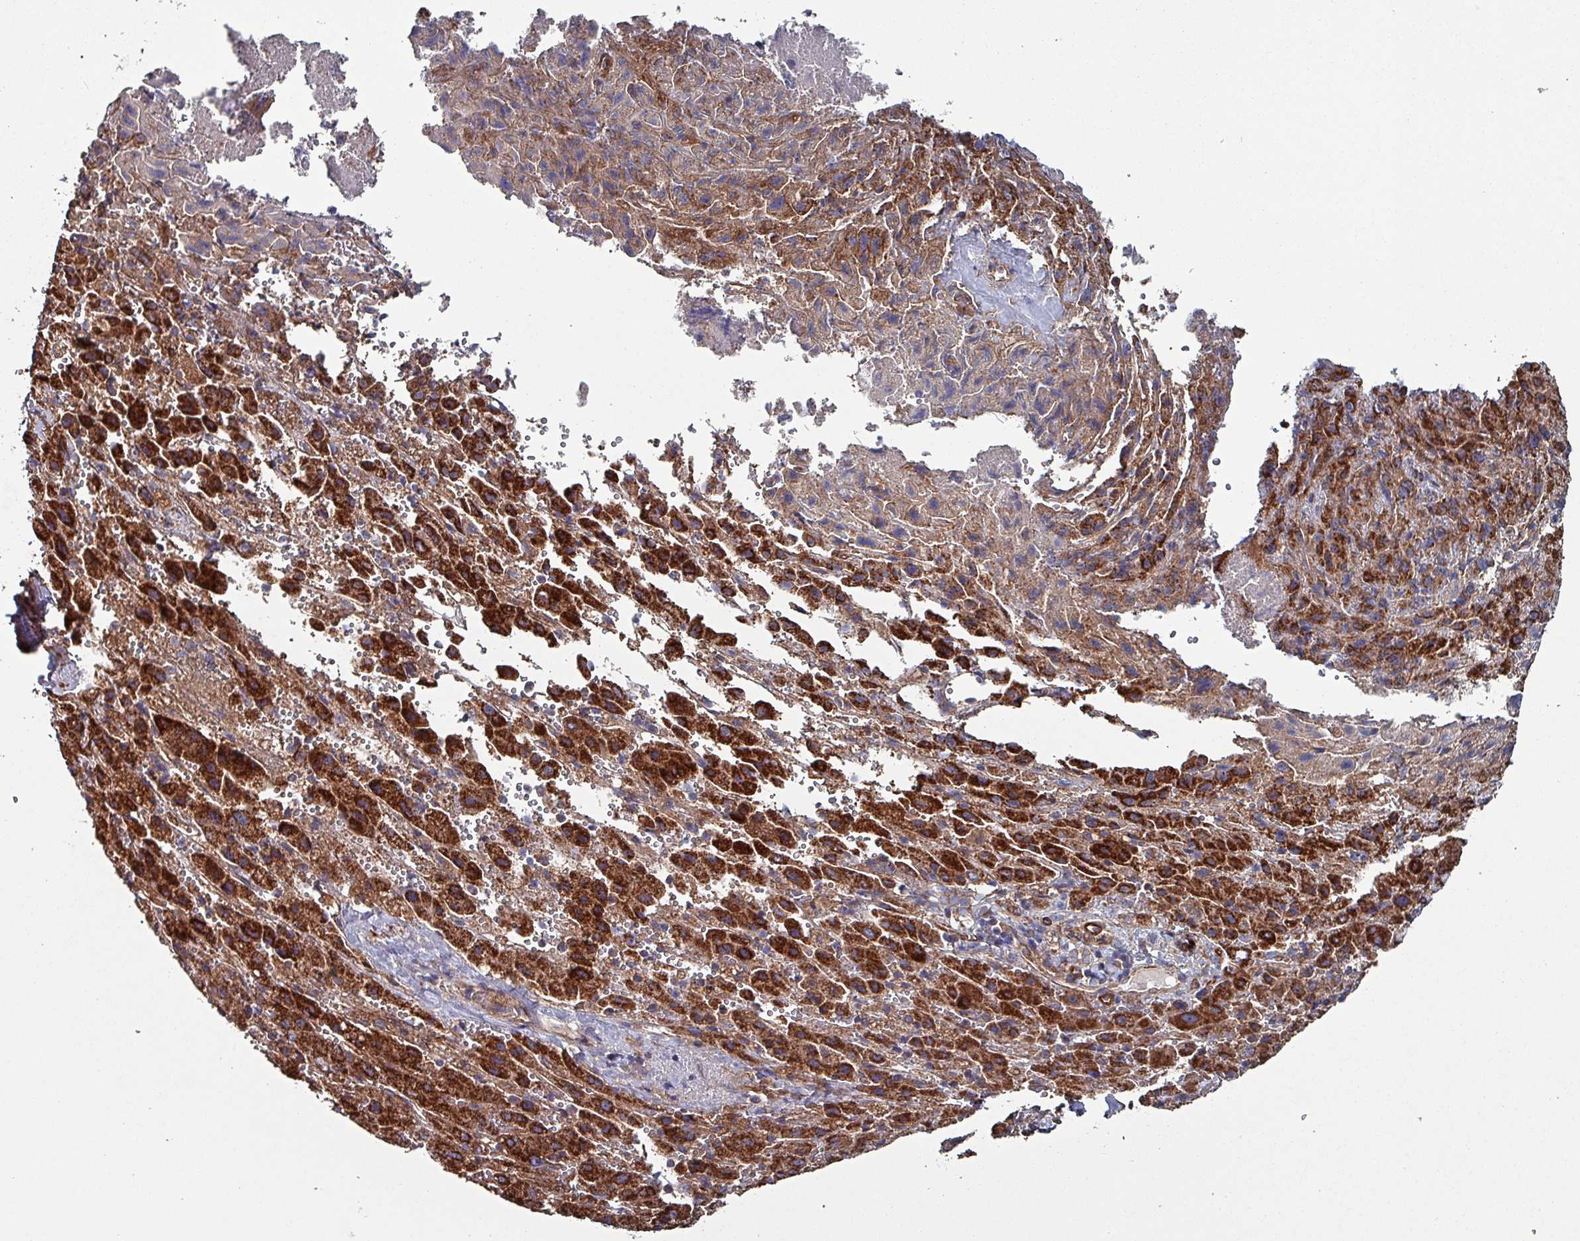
{"staining": {"intensity": "strong", "quantity": ">75%", "location": "cytoplasmic/membranous"}, "tissue": "liver cancer", "cell_type": "Tumor cells", "image_type": "cancer", "snomed": [{"axis": "morphology", "description": "Carcinoma, Hepatocellular, NOS"}, {"axis": "topography", "description": "Liver"}], "caption": "A brown stain labels strong cytoplasmic/membranous expression of a protein in hepatocellular carcinoma (liver) tumor cells.", "gene": "ANO10", "patient": {"sex": "female", "age": 58}}